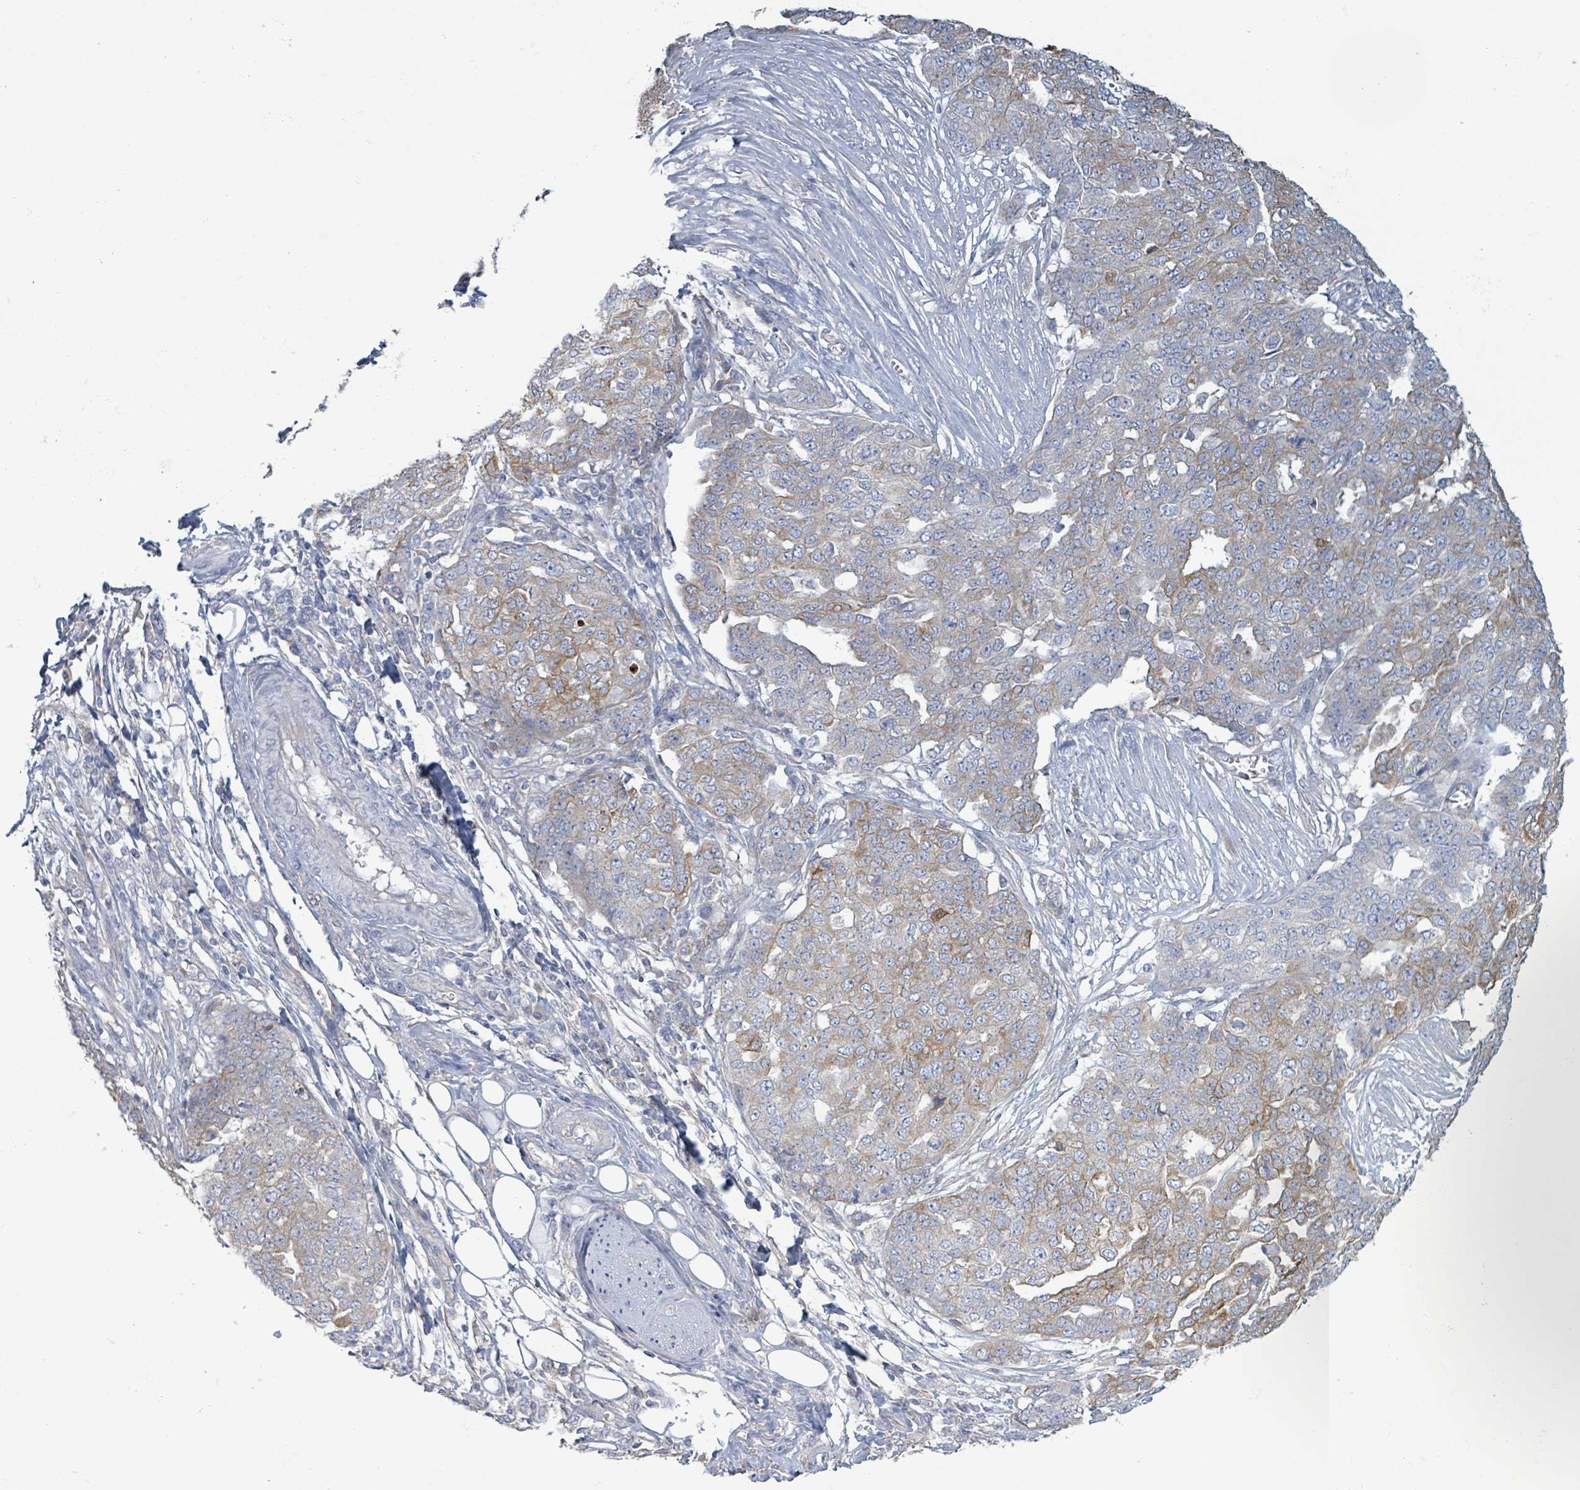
{"staining": {"intensity": "moderate", "quantity": "25%-75%", "location": "cytoplasmic/membranous"}, "tissue": "ovarian cancer", "cell_type": "Tumor cells", "image_type": "cancer", "snomed": [{"axis": "morphology", "description": "Cystadenocarcinoma, serous, NOS"}, {"axis": "topography", "description": "Soft tissue"}, {"axis": "topography", "description": "Ovary"}], "caption": "Moderate cytoplasmic/membranous expression is present in approximately 25%-75% of tumor cells in ovarian serous cystadenocarcinoma.", "gene": "COL13A1", "patient": {"sex": "female", "age": 57}}